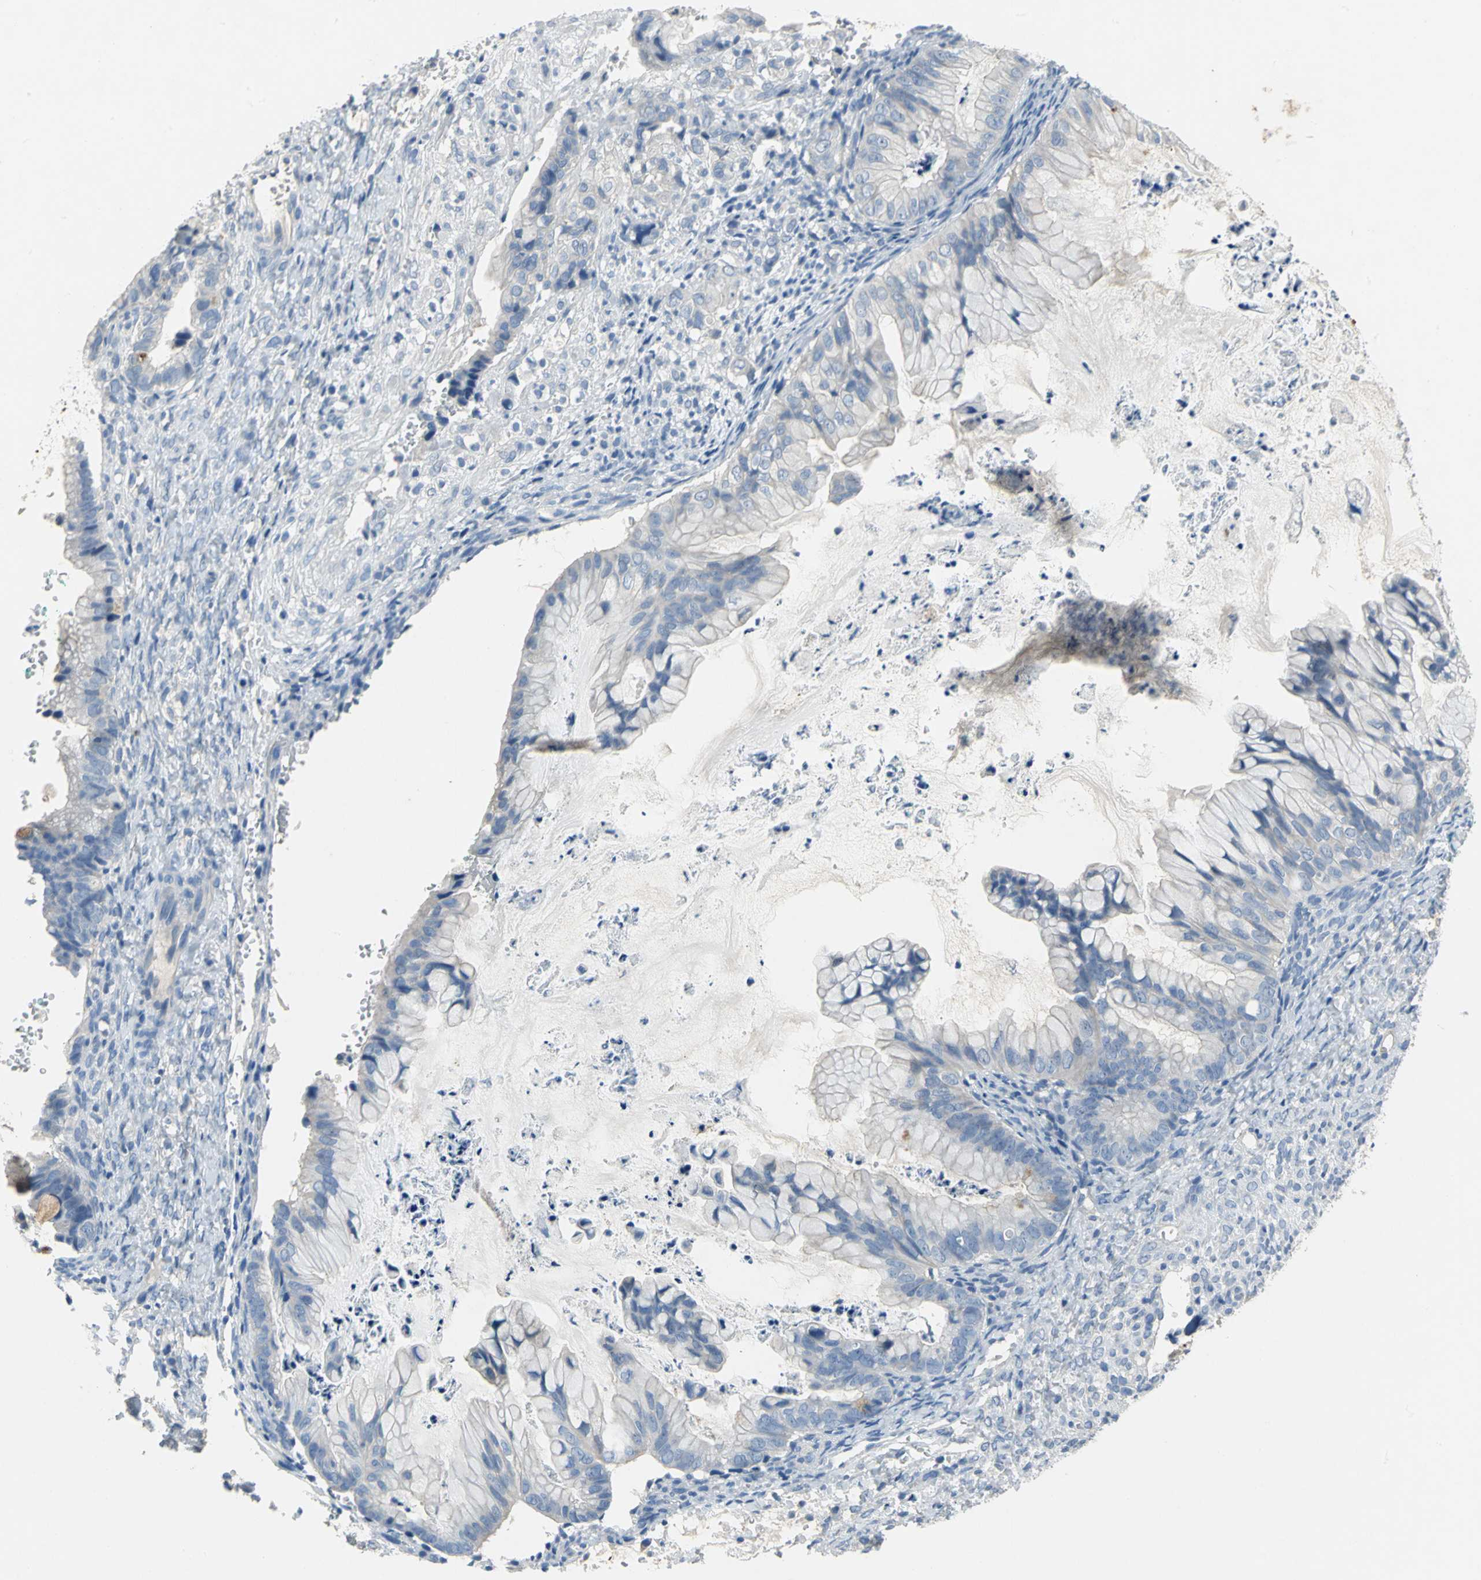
{"staining": {"intensity": "strong", "quantity": "<25%", "location": "cytoplasmic/membranous"}, "tissue": "ovarian cancer", "cell_type": "Tumor cells", "image_type": "cancer", "snomed": [{"axis": "morphology", "description": "Cystadenocarcinoma, mucinous, NOS"}, {"axis": "topography", "description": "Ovary"}], "caption": "A photomicrograph showing strong cytoplasmic/membranous staining in about <25% of tumor cells in mucinous cystadenocarcinoma (ovarian), as visualized by brown immunohistochemical staining.", "gene": "PTGDS", "patient": {"sex": "female", "age": 36}}